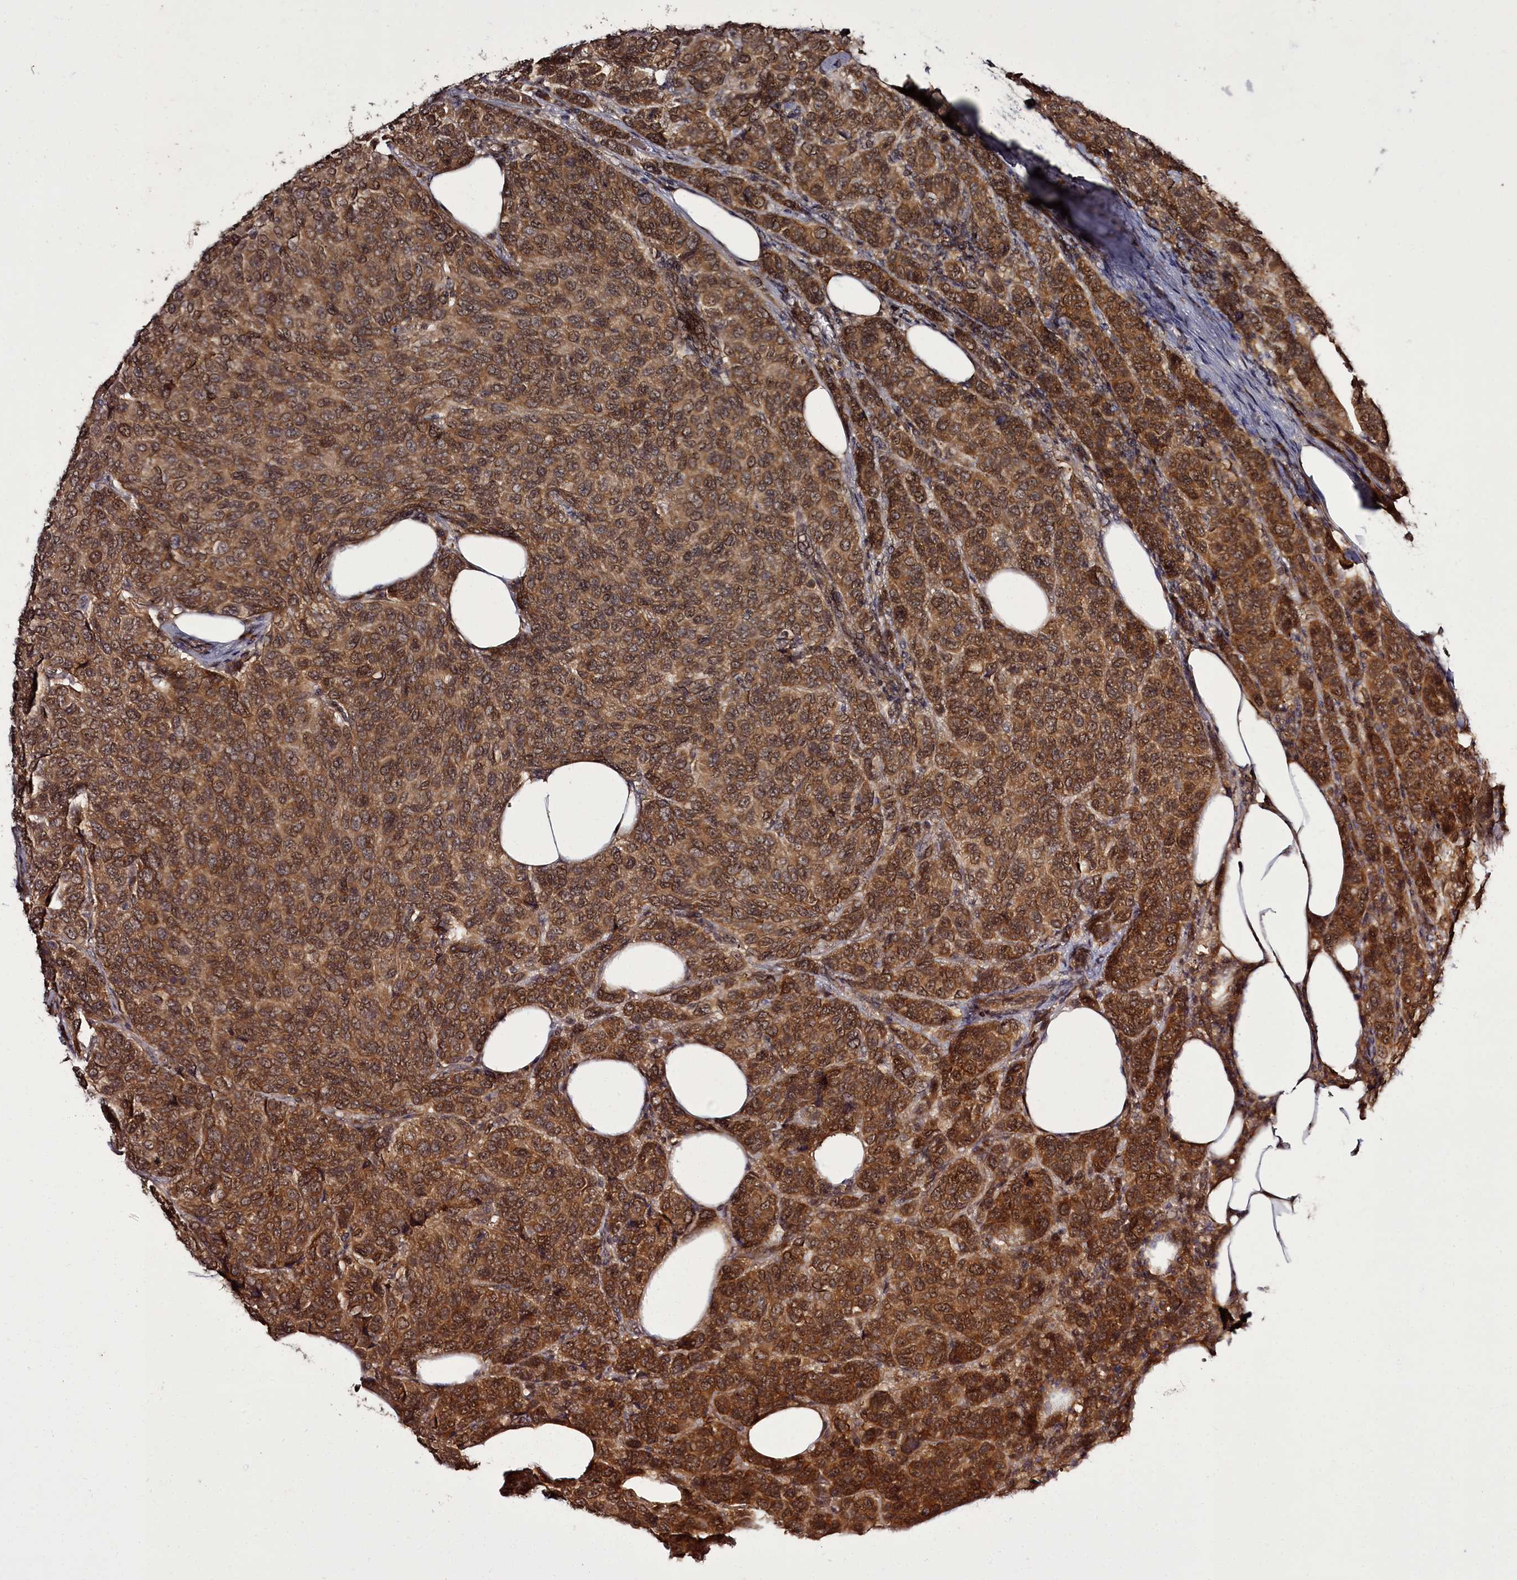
{"staining": {"intensity": "strong", "quantity": ">75%", "location": "cytoplasmic/membranous,nuclear"}, "tissue": "breast cancer", "cell_type": "Tumor cells", "image_type": "cancer", "snomed": [{"axis": "morphology", "description": "Duct carcinoma"}, {"axis": "topography", "description": "Breast"}], "caption": "DAB immunohistochemical staining of human breast cancer (invasive ductal carcinoma) shows strong cytoplasmic/membranous and nuclear protein expression in about >75% of tumor cells.", "gene": "PCBP2", "patient": {"sex": "female", "age": 55}}